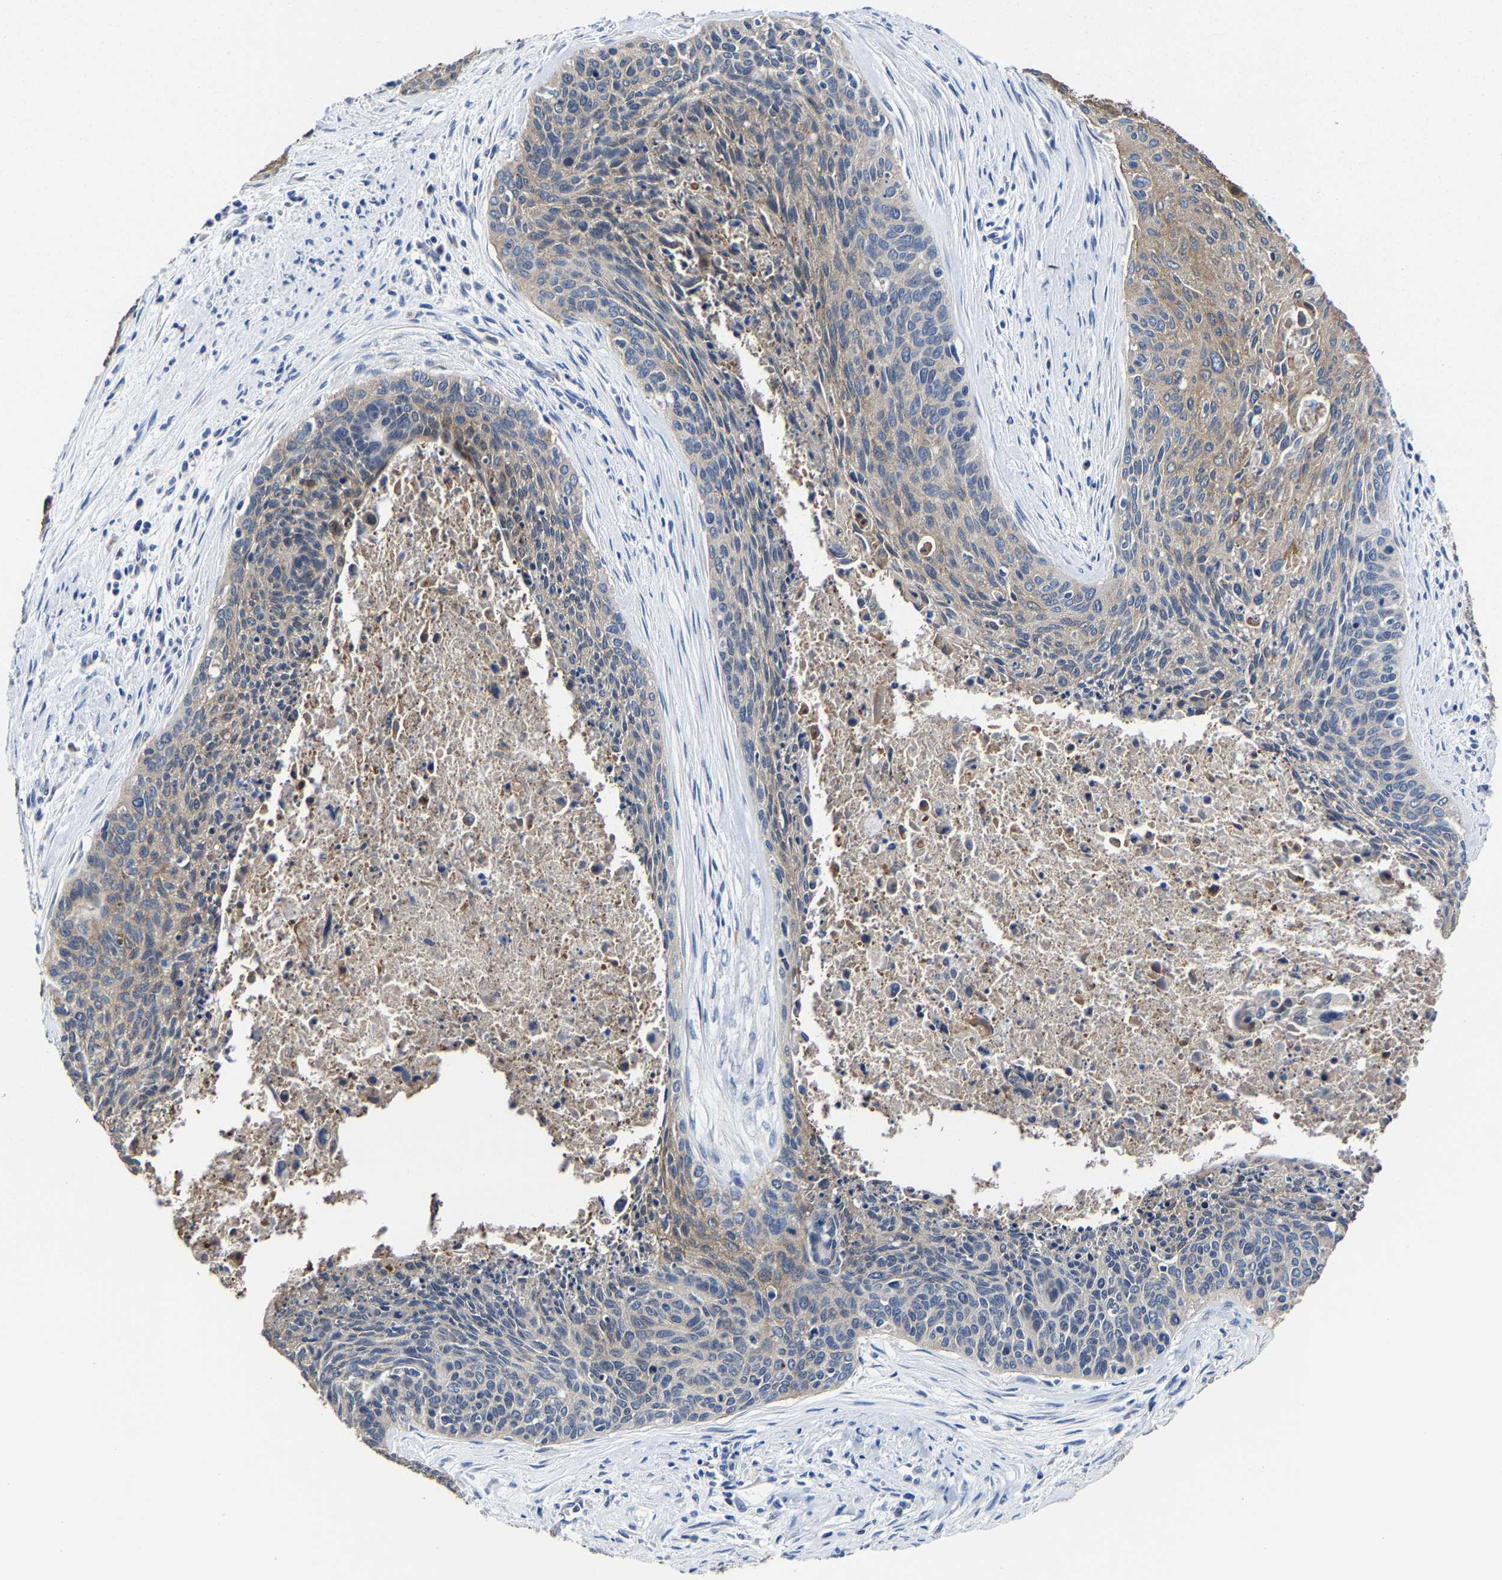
{"staining": {"intensity": "moderate", "quantity": "25%-75%", "location": "cytoplasmic/membranous"}, "tissue": "cervical cancer", "cell_type": "Tumor cells", "image_type": "cancer", "snomed": [{"axis": "morphology", "description": "Squamous cell carcinoma, NOS"}, {"axis": "topography", "description": "Cervix"}], "caption": "This photomicrograph demonstrates IHC staining of cervical cancer, with medium moderate cytoplasmic/membranous expression in about 25%-75% of tumor cells.", "gene": "EBAG9", "patient": {"sex": "female", "age": 55}}